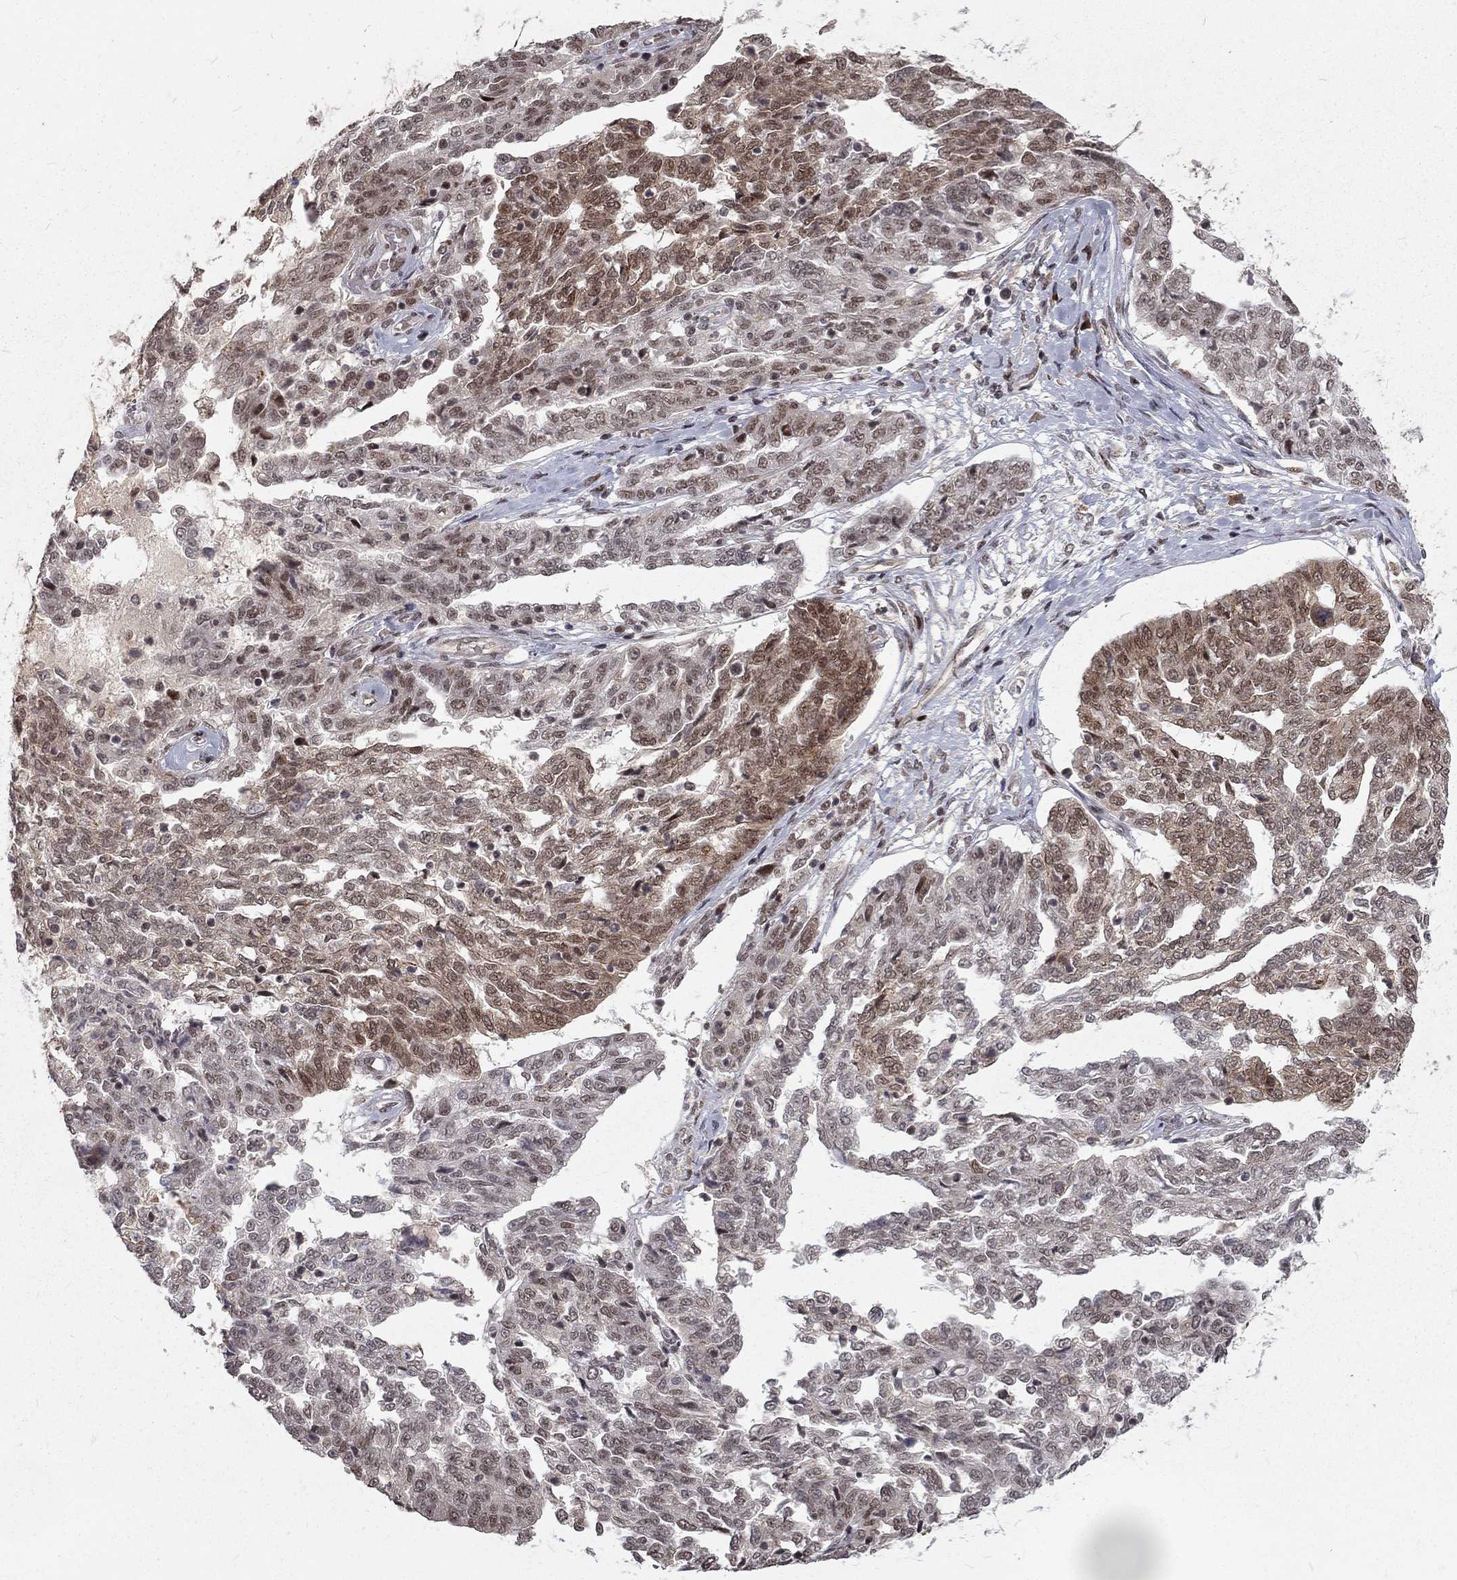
{"staining": {"intensity": "moderate", "quantity": "25%-75%", "location": "nuclear"}, "tissue": "ovarian cancer", "cell_type": "Tumor cells", "image_type": "cancer", "snomed": [{"axis": "morphology", "description": "Cystadenocarcinoma, serous, NOS"}, {"axis": "topography", "description": "Ovary"}], "caption": "Protein staining reveals moderate nuclear expression in approximately 25%-75% of tumor cells in ovarian cancer. Nuclei are stained in blue.", "gene": "TCEAL1", "patient": {"sex": "female", "age": 67}}